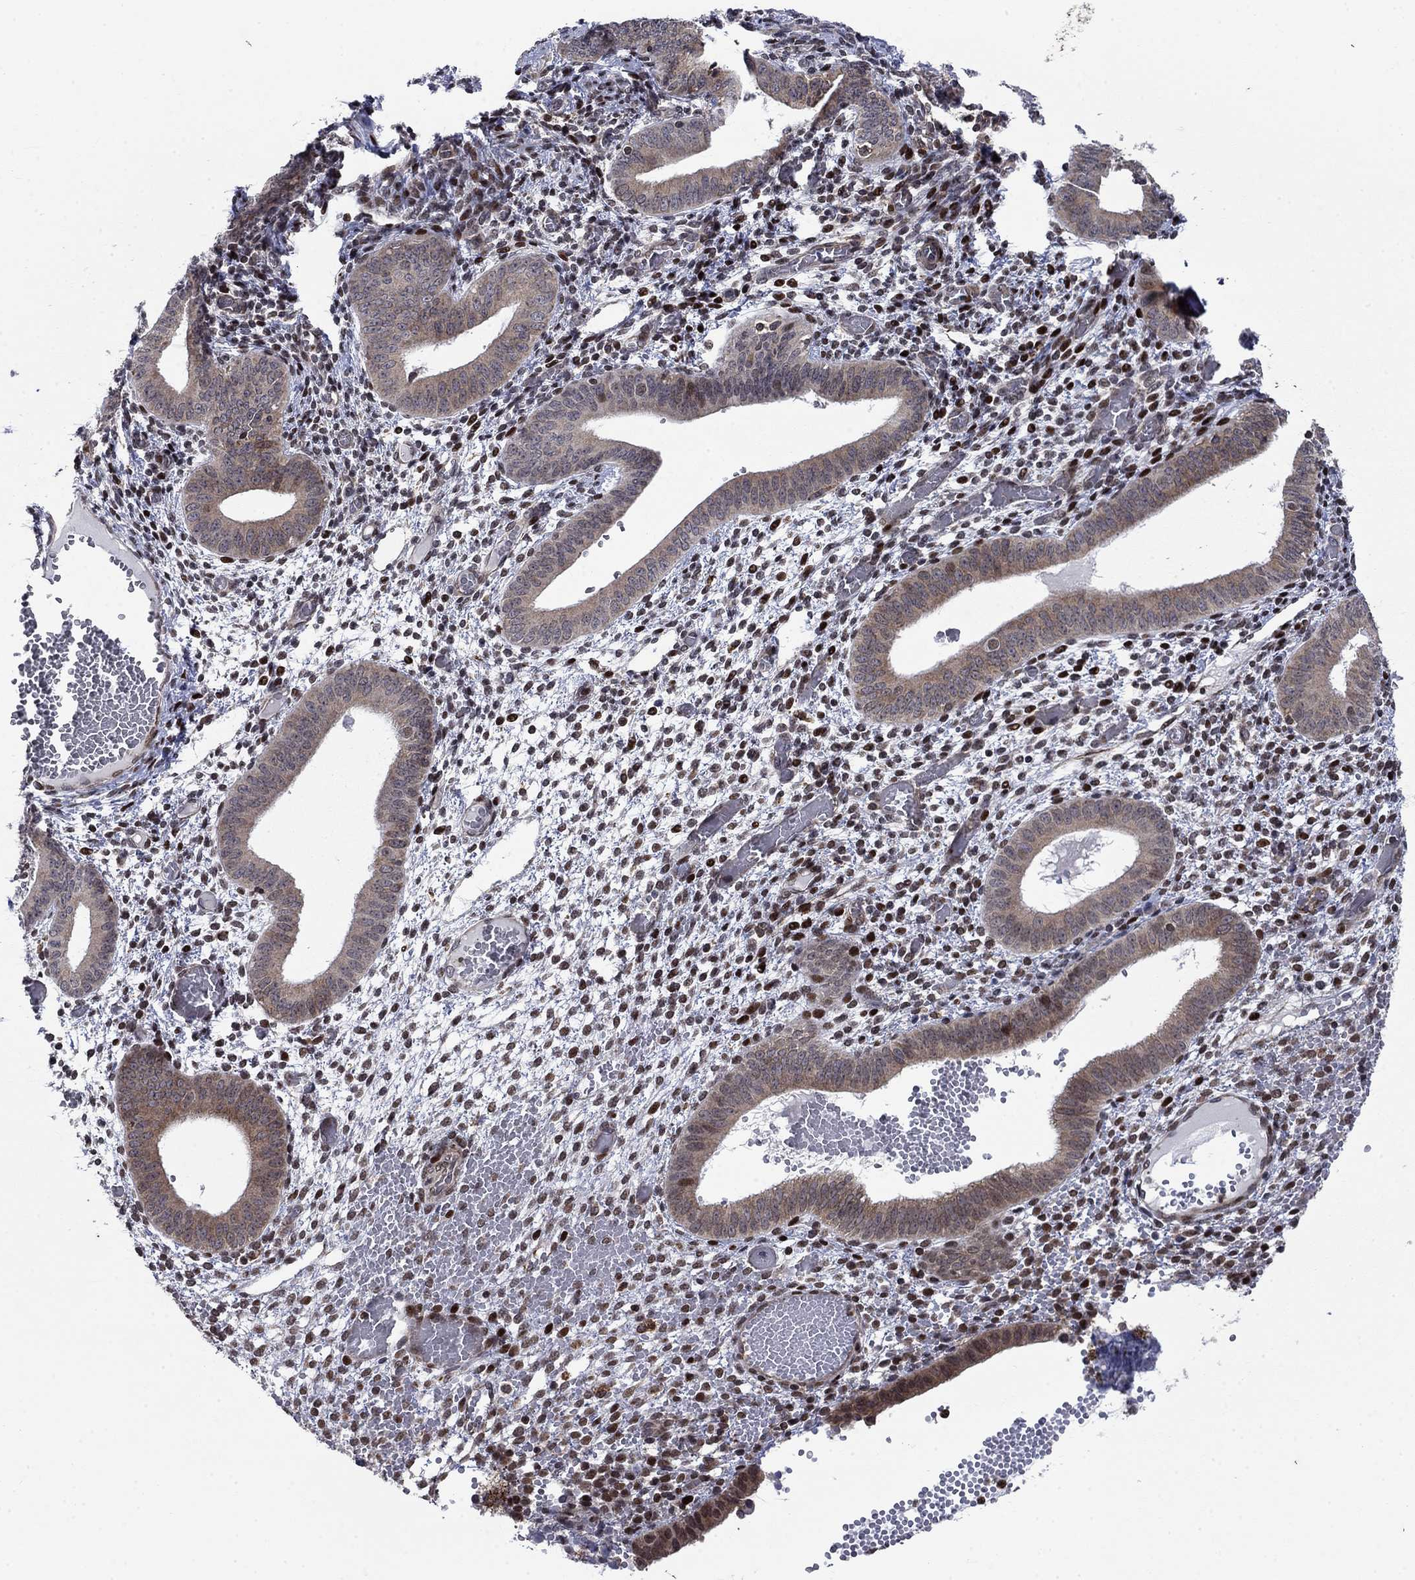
{"staining": {"intensity": "moderate", "quantity": "25%-75%", "location": "cytoplasmic/membranous"}, "tissue": "endometrium", "cell_type": "Cells in endometrial stroma", "image_type": "normal", "snomed": [{"axis": "morphology", "description": "Normal tissue, NOS"}, {"axis": "topography", "description": "Endometrium"}], "caption": "Immunohistochemistry (IHC) of unremarkable human endometrium reveals medium levels of moderate cytoplasmic/membranous staining in about 25%-75% of cells in endometrial stroma. Nuclei are stained in blue.", "gene": "DHRS7", "patient": {"sex": "female", "age": 42}}